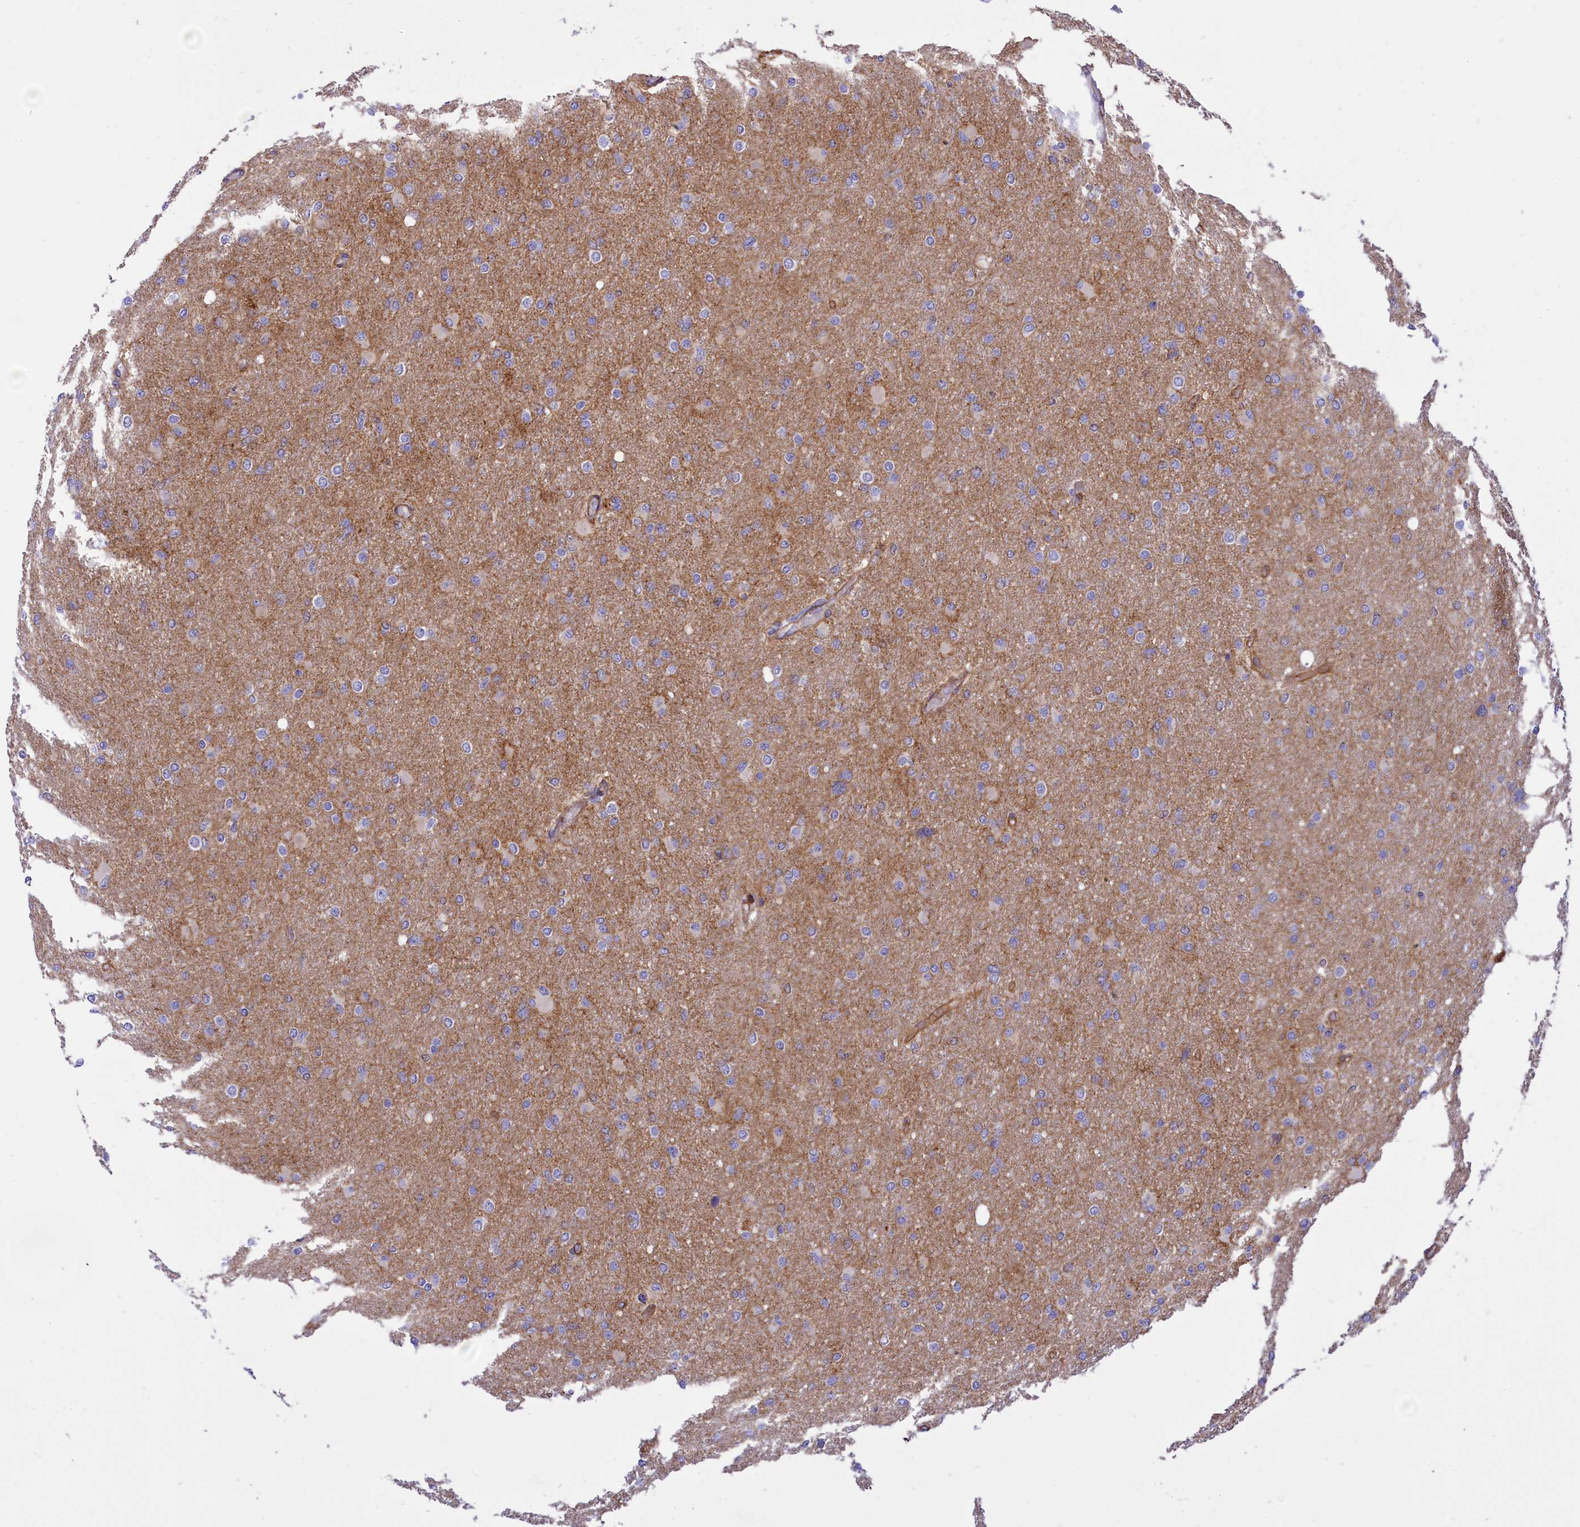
{"staining": {"intensity": "negative", "quantity": "none", "location": "none"}, "tissue": "glioma", "cell_type": "Tumor cells", "image_type": "cancer", "snomed": [{"axis": "morphology", "description": "Glioma, malignant, High grade"}, {"axis": "topography", "description": "Cerebral cortex"}], "caption": "This is an immunohistochemistry image of glioma. There is no staining in tumor cells.", "gene": "SEPTIN9", "patient": {"sex": "female", "age": 36}}